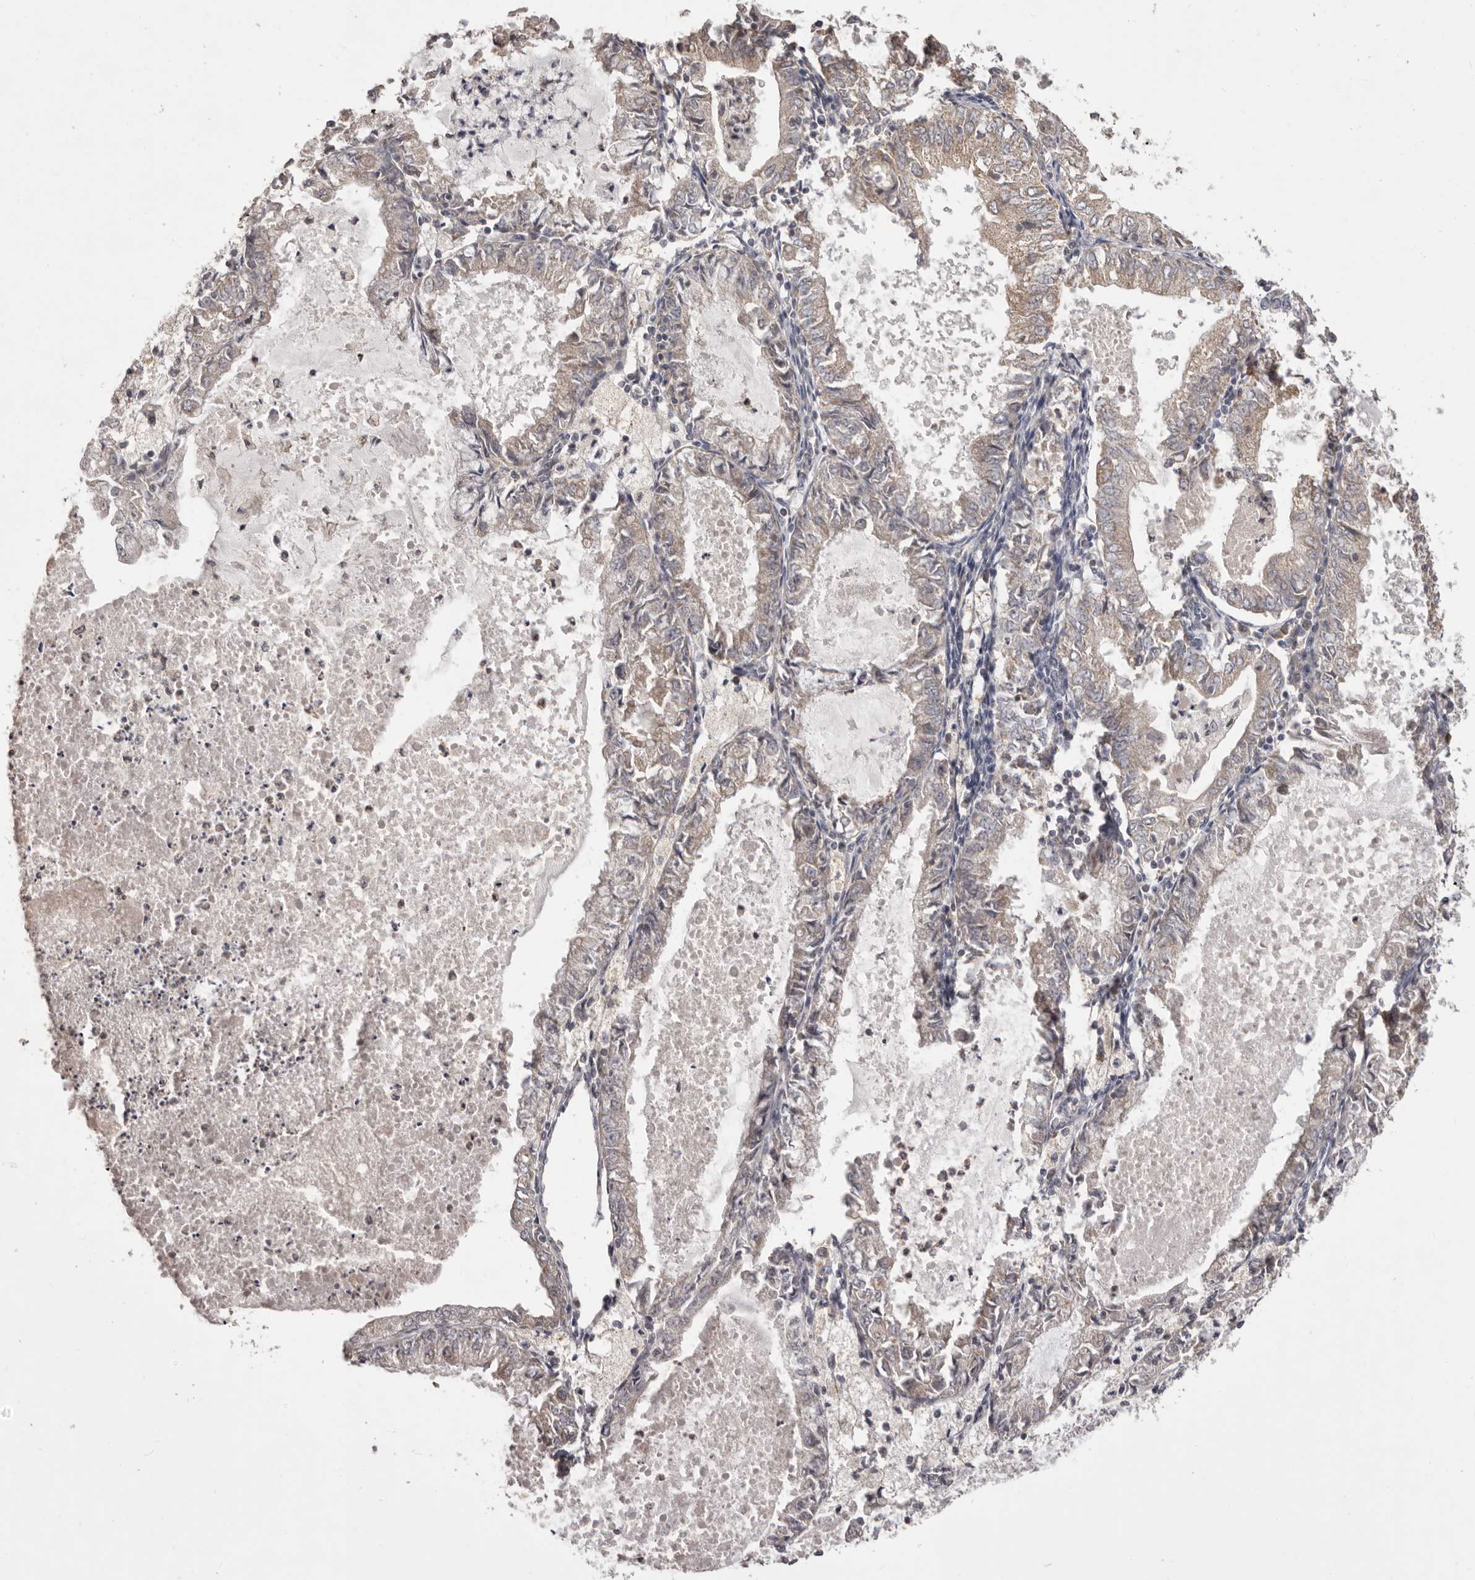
{"staining": {"intensity": "weak", "quantity": "<25%", "location": "cytoplasmic/membranous"}, "tissue": "endometrial cancer", "cell_type": "Tumor cells", "image_type": "cancer", "snomed": [{"axis": "morphology", "description": "Adenocarcinoma, NOS"}, {"axis": "topography", "description": "Endometrium"}], "caption": "This is an IHC micrograph of human adenocarcinoma (endometrial). There is no positivity in tumor cells.", "gene": "HRH1", "patient": {"sex": "female", "age": 57}}